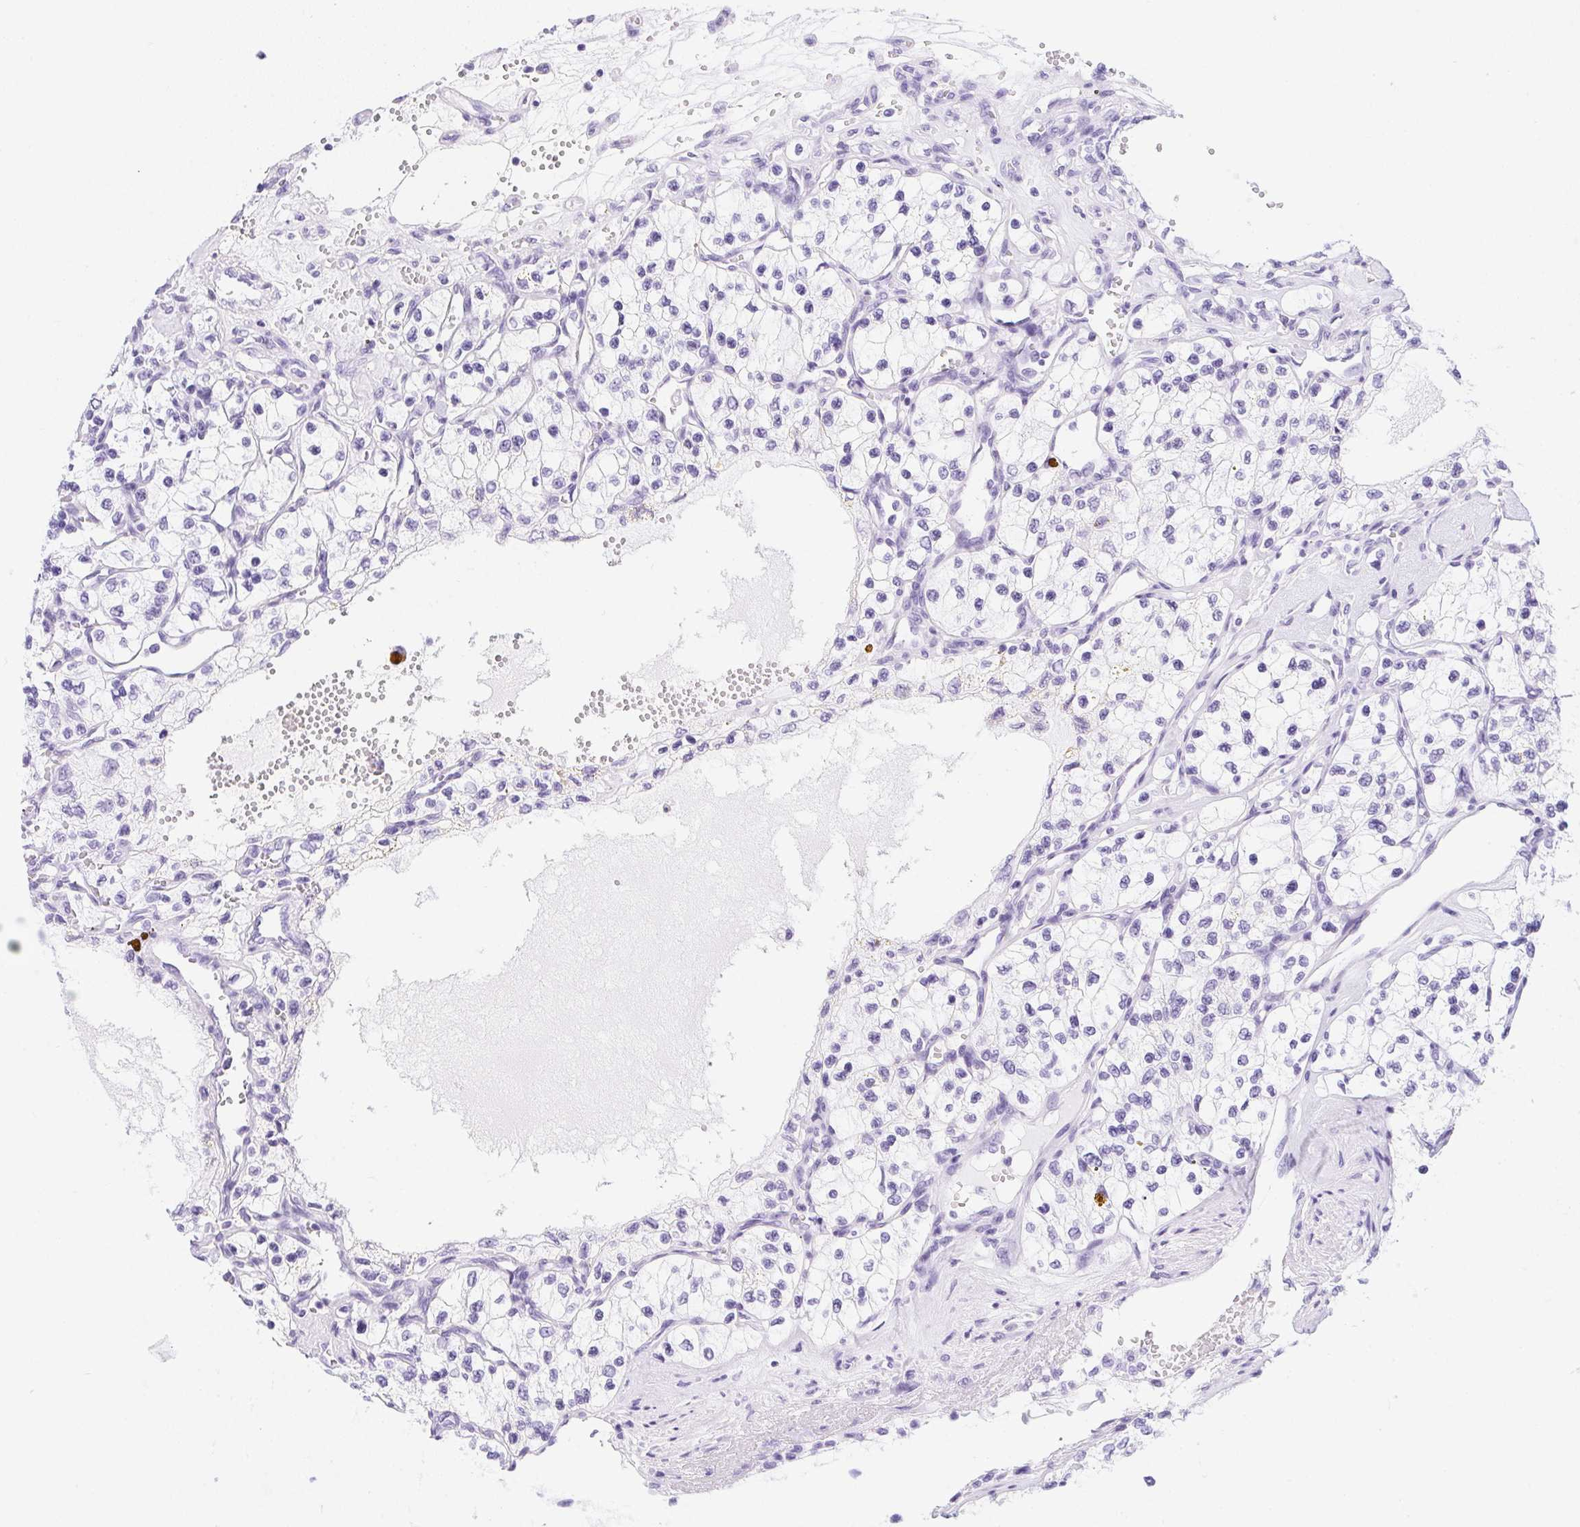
{"staining": {"intensity": "negative", "quantity": "none", "location": "none"}, "tissue": "renal cancer", "cell_type": "Tumor cells", "image_type": "cancer", "snomed": [{"axis": "morphology", "description": "Adenocarcinoma, NOS"}, {"axis": "topography", "description": "Kidney"}], "caption": "Renal cancer (adenocarcinoma) stained for a protein using IHC exhibits no expression tumor cells.", "gene": "HELLS", "patient": {"sex": "female", "age": 69}}